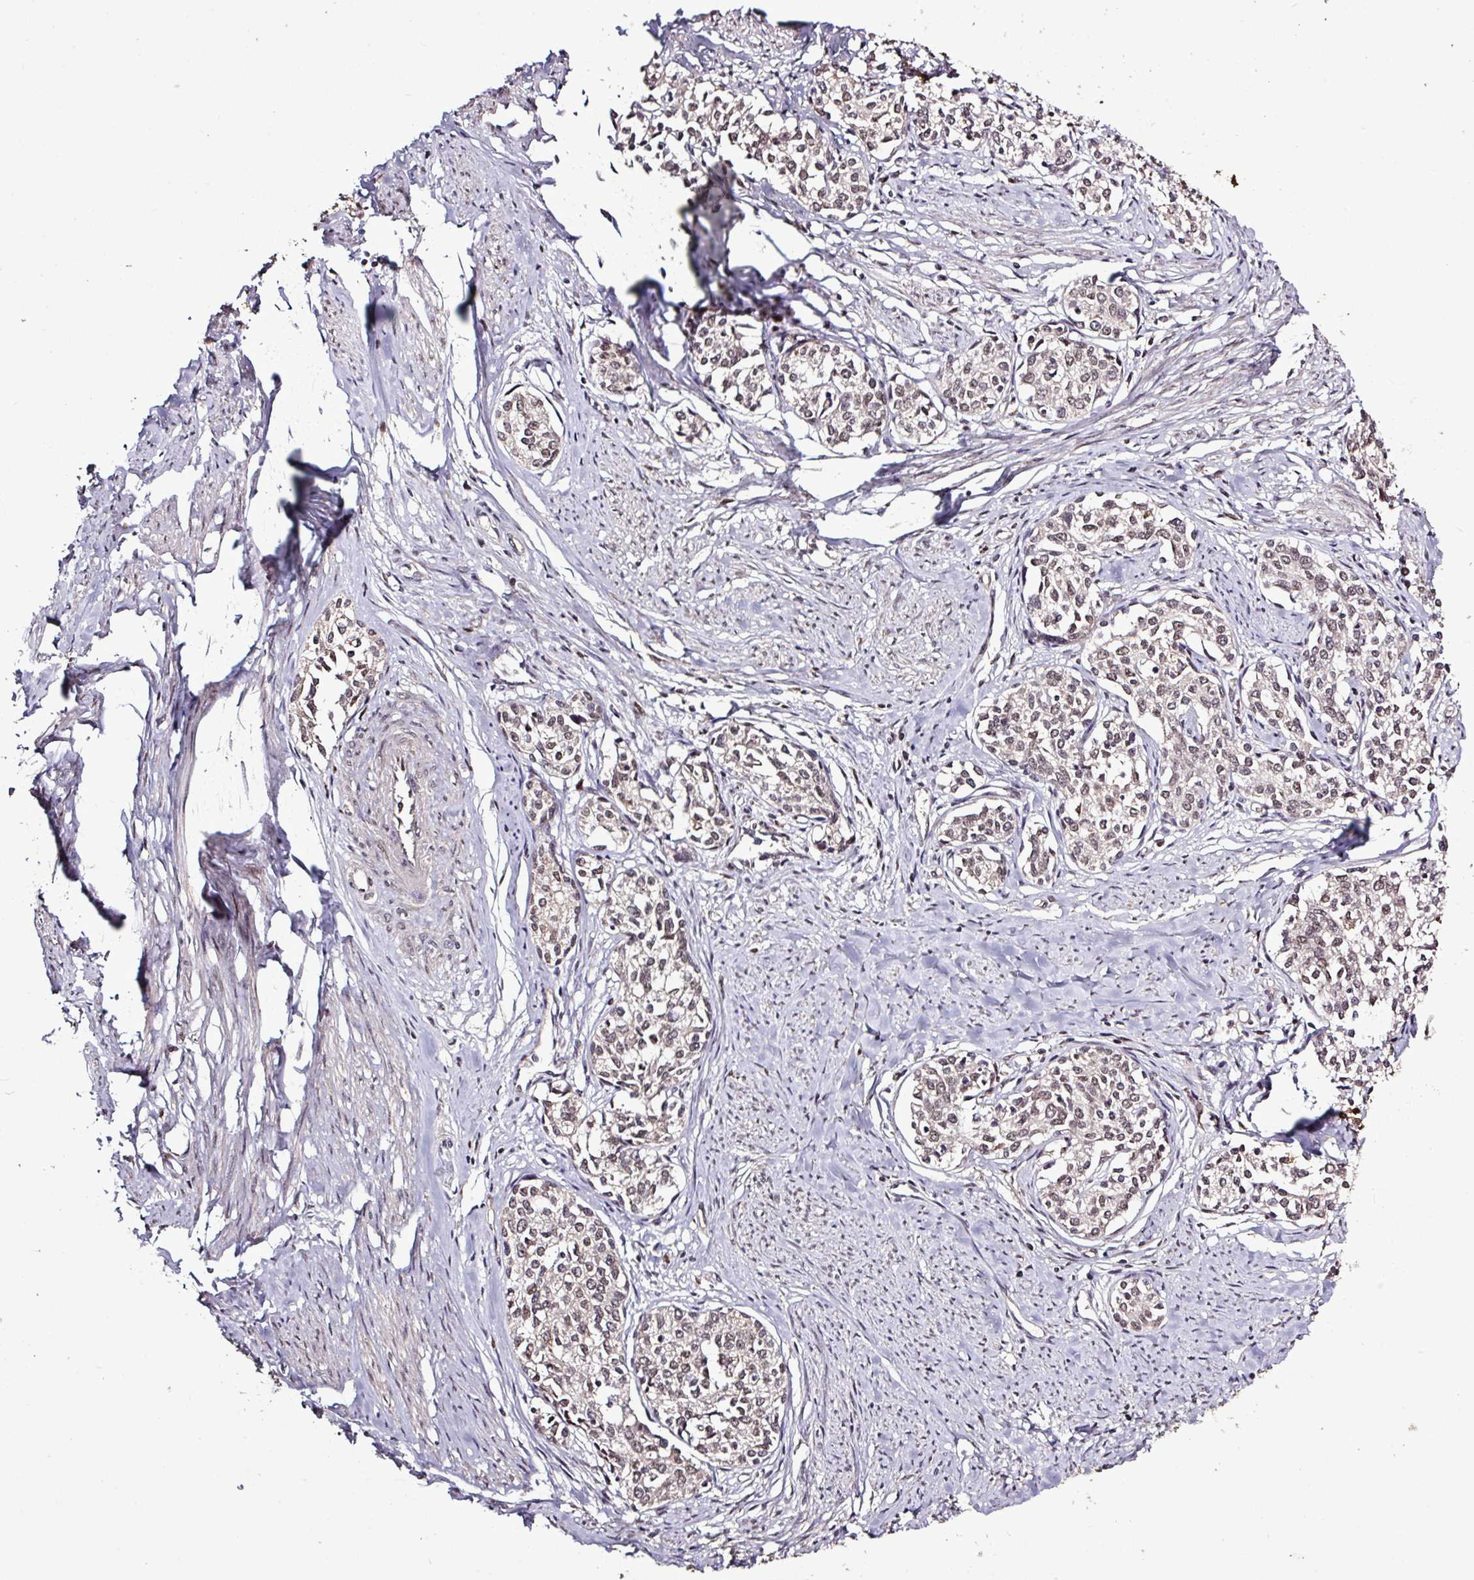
{"staining": {"intensity": "weak", "quantity": ">75%", "location": "nuclear"}, "tissue": "cervical cancer", "cell_type": "Tumor cells", "image_type": "cancer", "snomed": [{"axis": "morphology", "description": "Squamous cell carcinoma, NOS"}, {"axis": "morphology", "description": "Adenocarcinoma, NOS"}, {"axis": "topography", "description": "Cervix"}], "caption": "An immunohistochemistry (IHC) micrograph of tumor tissue is shown. Protein staining in brown shows weak nuclear positivity in cervical cancer (adenocarcinoma) within tumor cells. The staining was performed using DAB (3,3'-diaminobenzidine) to visualize the protein expression in brown, while the nuclei were stained in blue with hematoxylin (Magnification: 20x).", "gene": "SKIC2", "patient": {"sex": "female", "age": 52}}